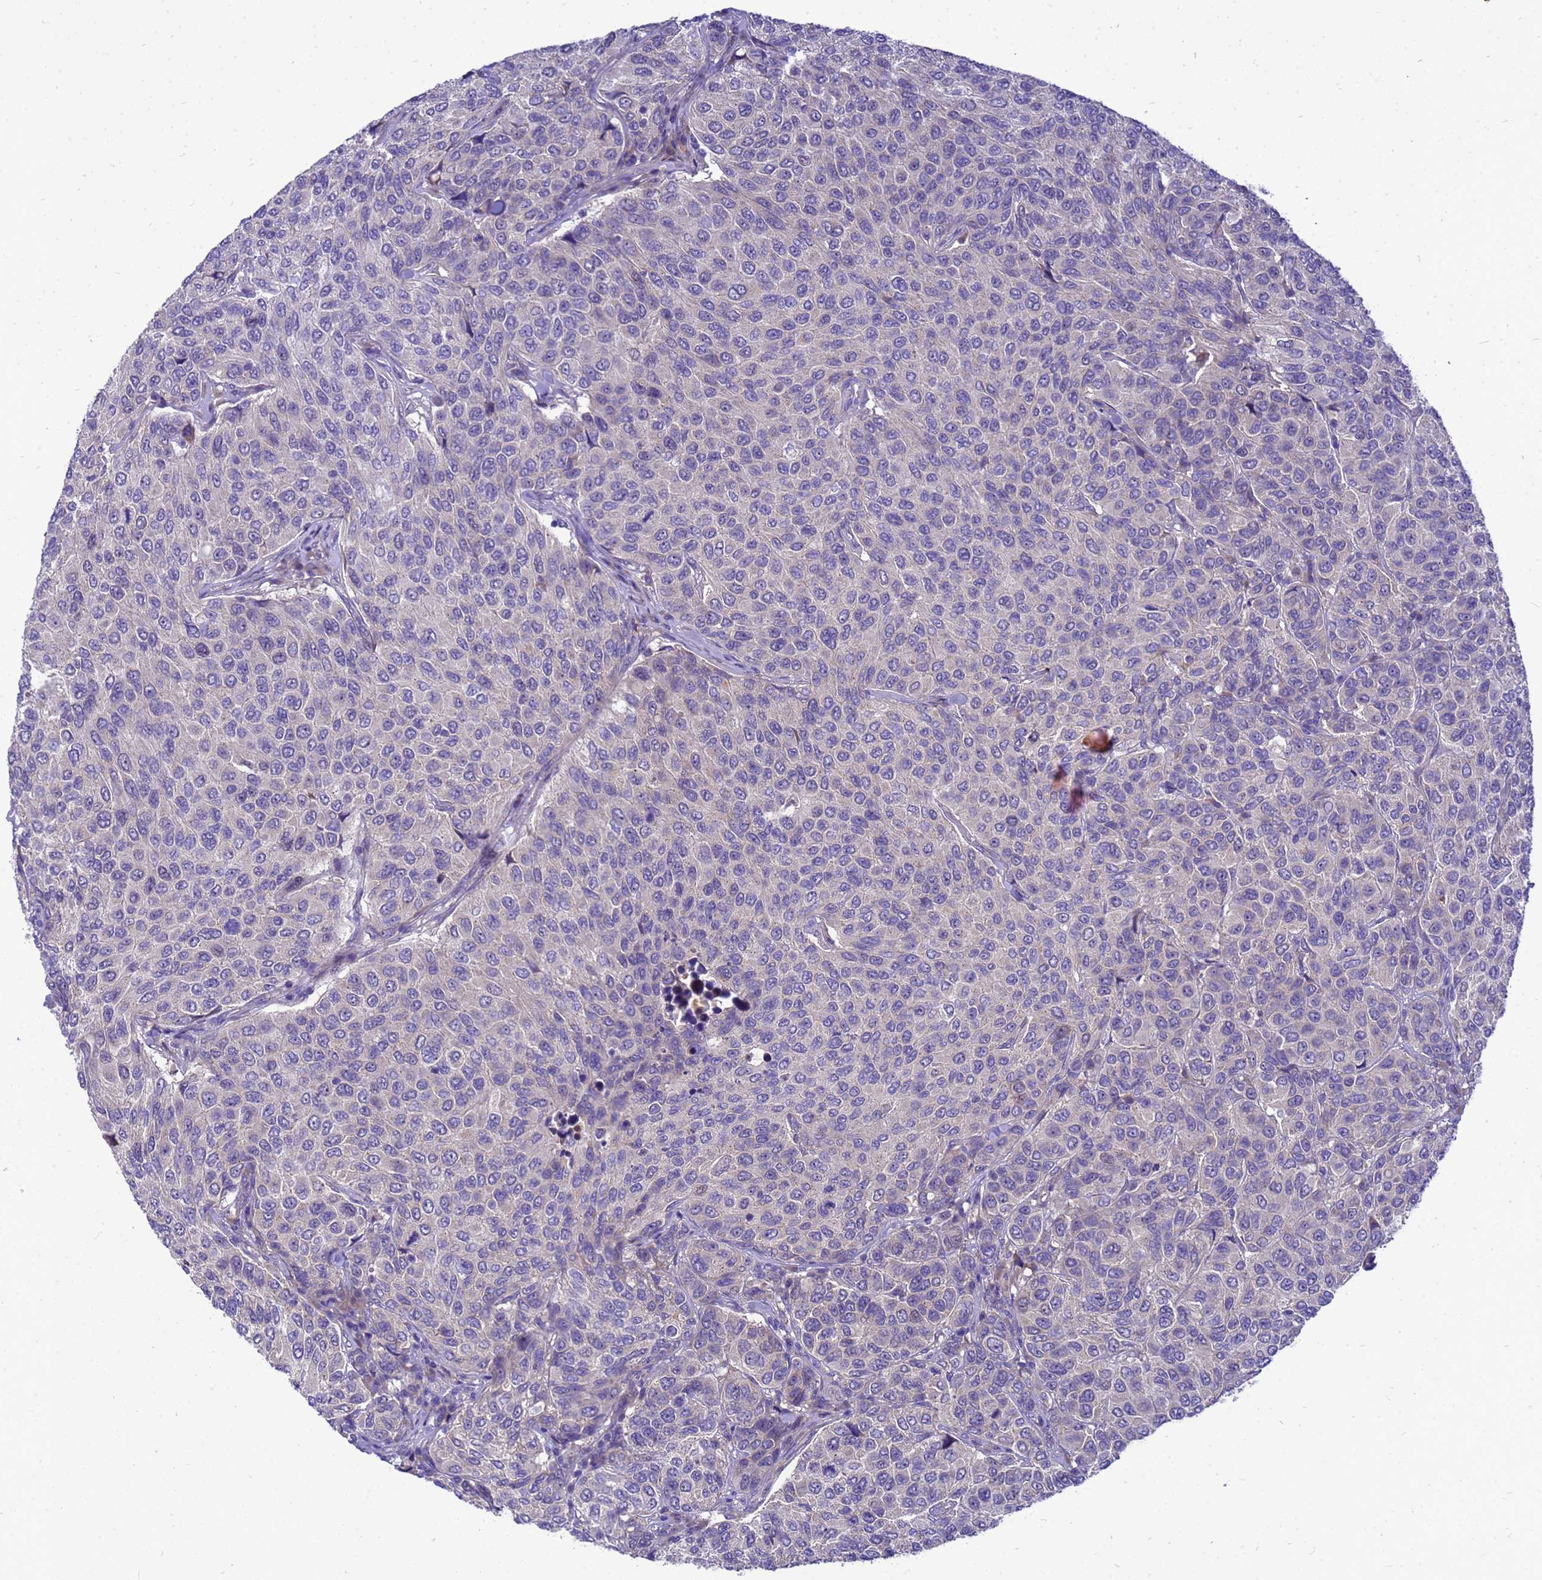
{"staining": {"intensity": "negative", "quantity": "none", "location": "none"}, "tissue": "breast cancer", "cell_type": "Tumor cells", "image_type": "cancer", "snomed": [{"axis": "morphology", "description": "Duct carcinoma"}, {"axis": "topography", "description": "Breast"}], "caption": "This is a image of immunohistochemistry (IHC) staining of breast infiltrating ductal carcinoma, which shows no staining in tumor cells.", "gene": "POP7", "patient": {"sex": "female", "age": 55}}